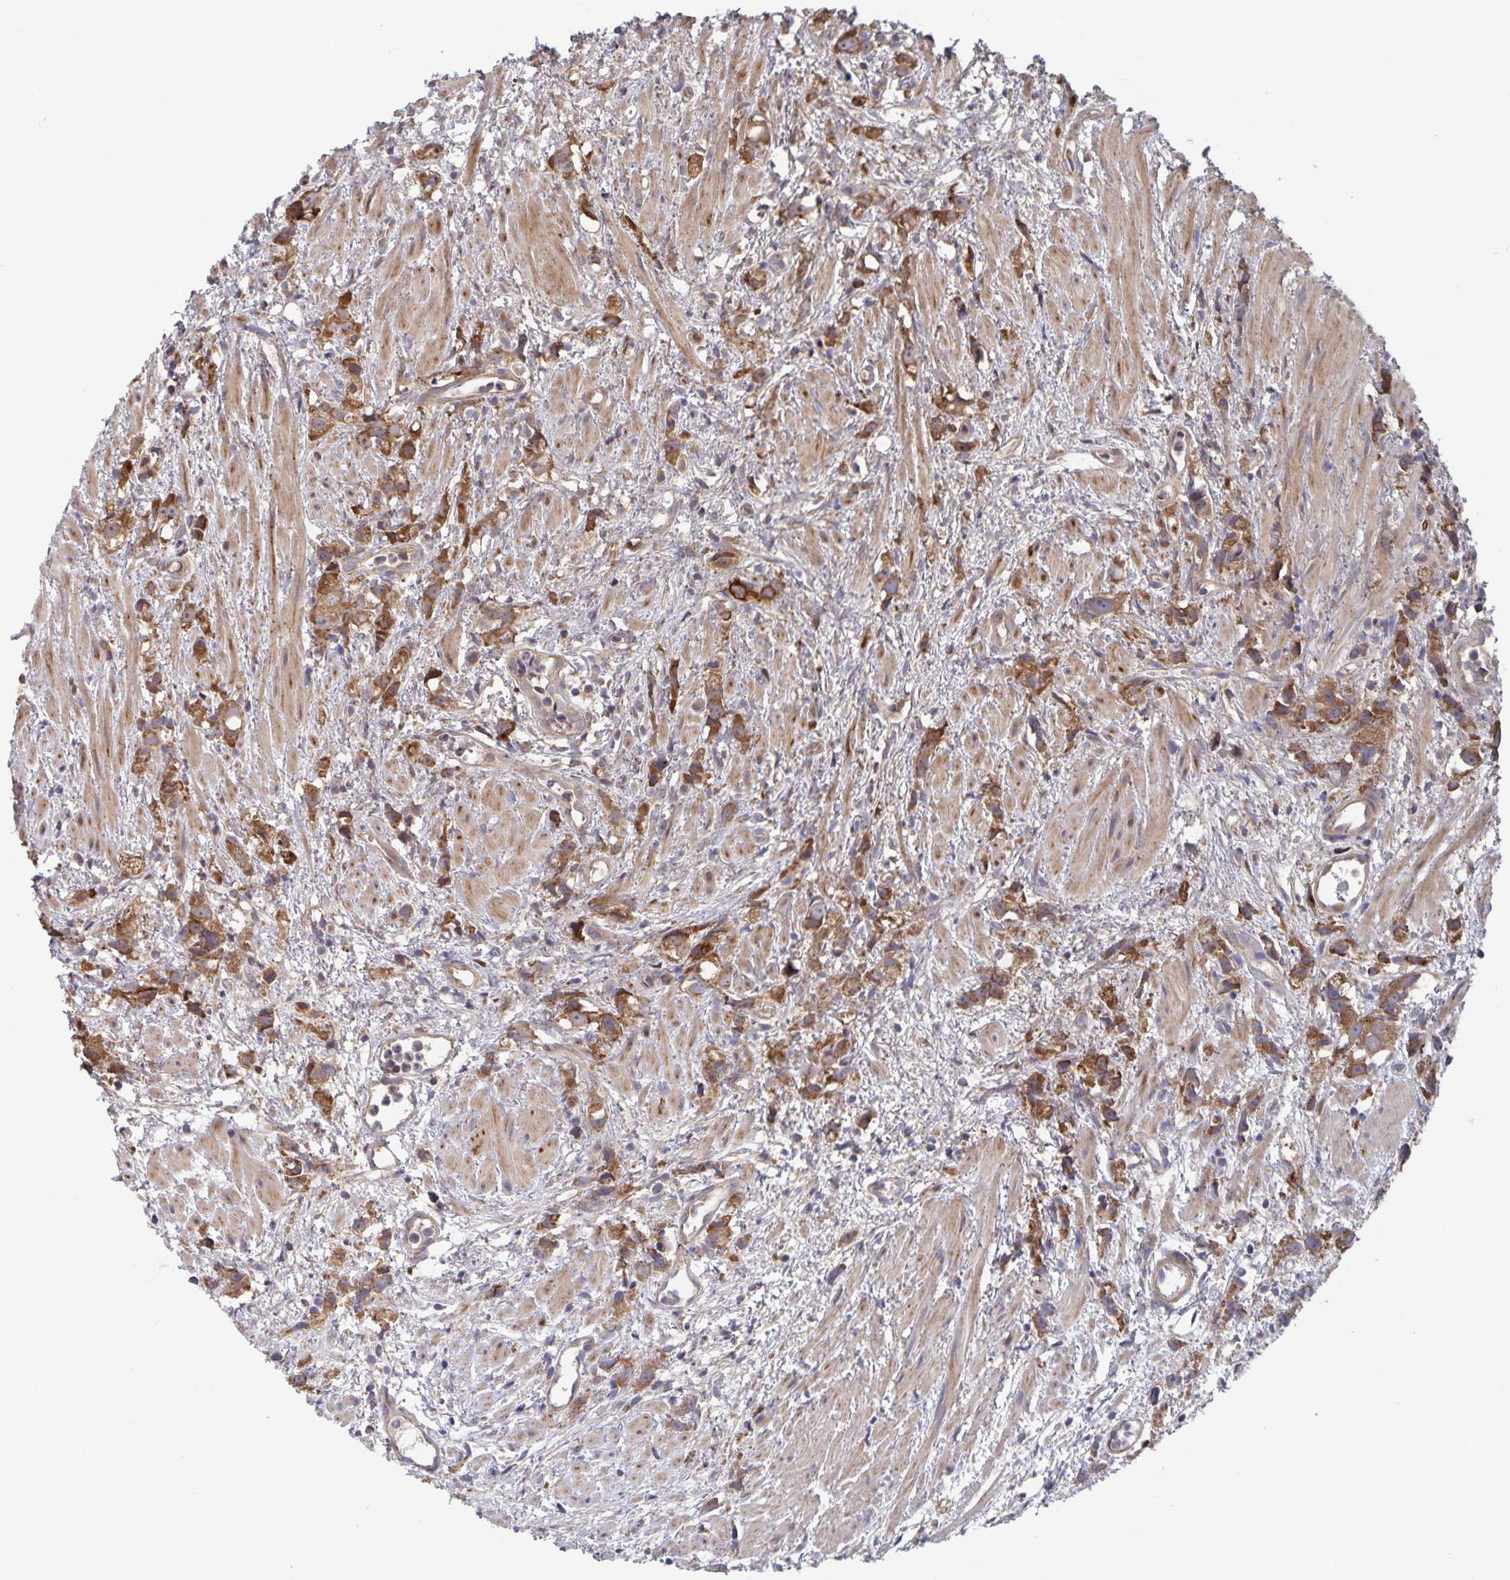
{"staining": {"intensity": "strong", "quantity": ">75%", "location": "cytoplasmic/membranous"}, "tissue": "prostate cancer", "cell_type": "Tumor cells", "image_type": "cancer", "snomed": [{"axis": "morphology", "description": "Adenocarcinoma, High grade"}, {"axis": "topography", "description": "Prostate"}], "caption": "Immunohistochemistry (DAB) staining of human prostate high-grade adenocarcinoma reveals strong cytoplasmic/membranous protein positivity in about >75% of tumor cells. The protein of interest is shown in brown color, while the nuclei are stained blue.", "gene": "ACACA", "patient": {"sex": "male", "age": 75}}